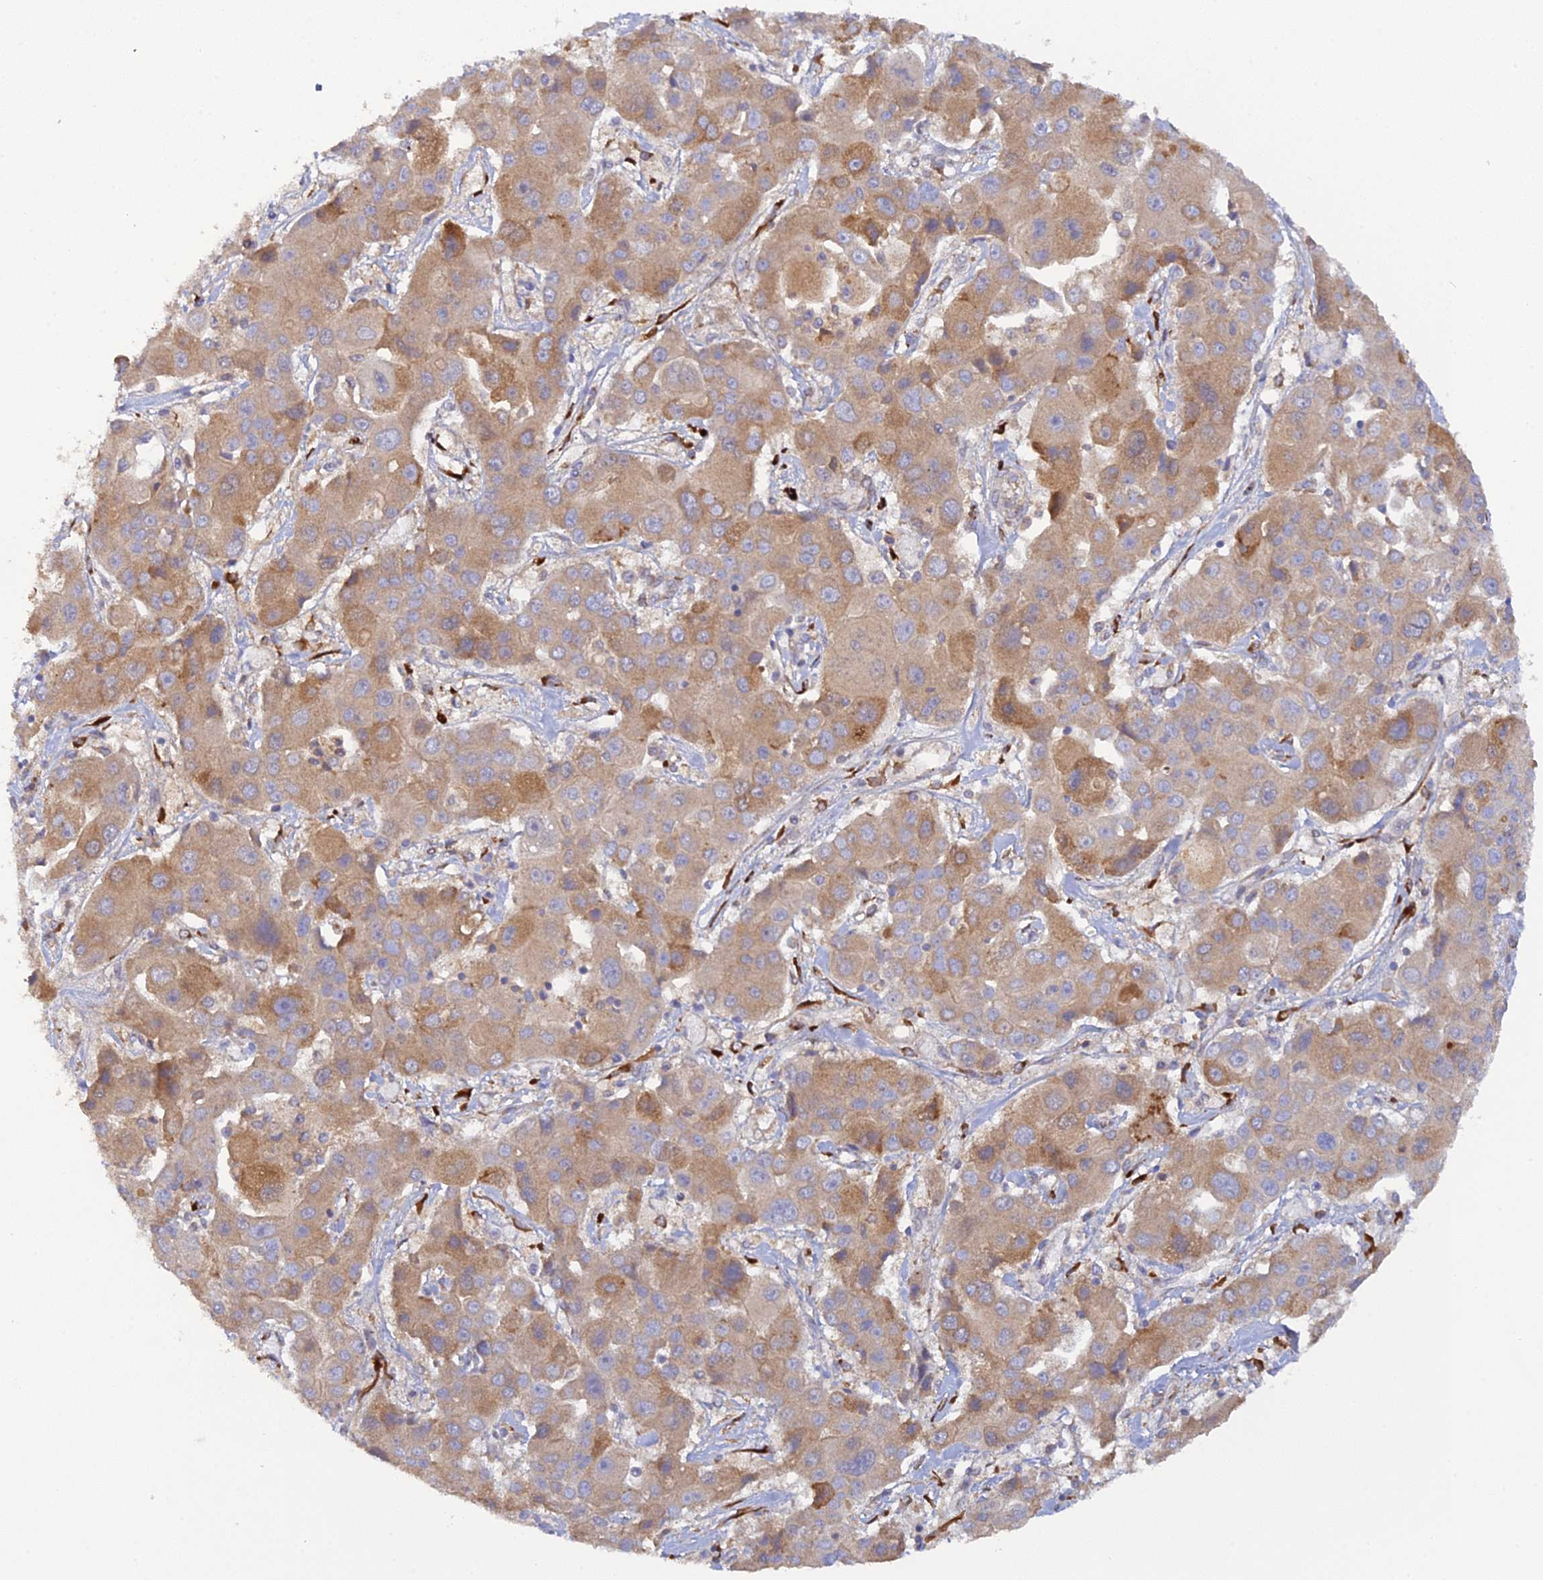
{"staining": {"intensity": "moderate", "quantity": ">75%", "location": "cytoplasmic/membranous"}, "tissue": "liver cancer", "cell_type": "Tumor cells", "image_type": "cancer", "snomed": [{"axis": "morphology", "description": "Cholangiocarcinoma"}, {"axis": "topography", "description": "Liver"}], "caption": "Liver cancer (cholangiocarcinoma) stained for a protein (brown) shows moderate cytoplasmic/membranous positive positivity in approximately >75% of tumor cells.", "gene": "P3H3", "patient": {"sex": "male", "age": 67}}